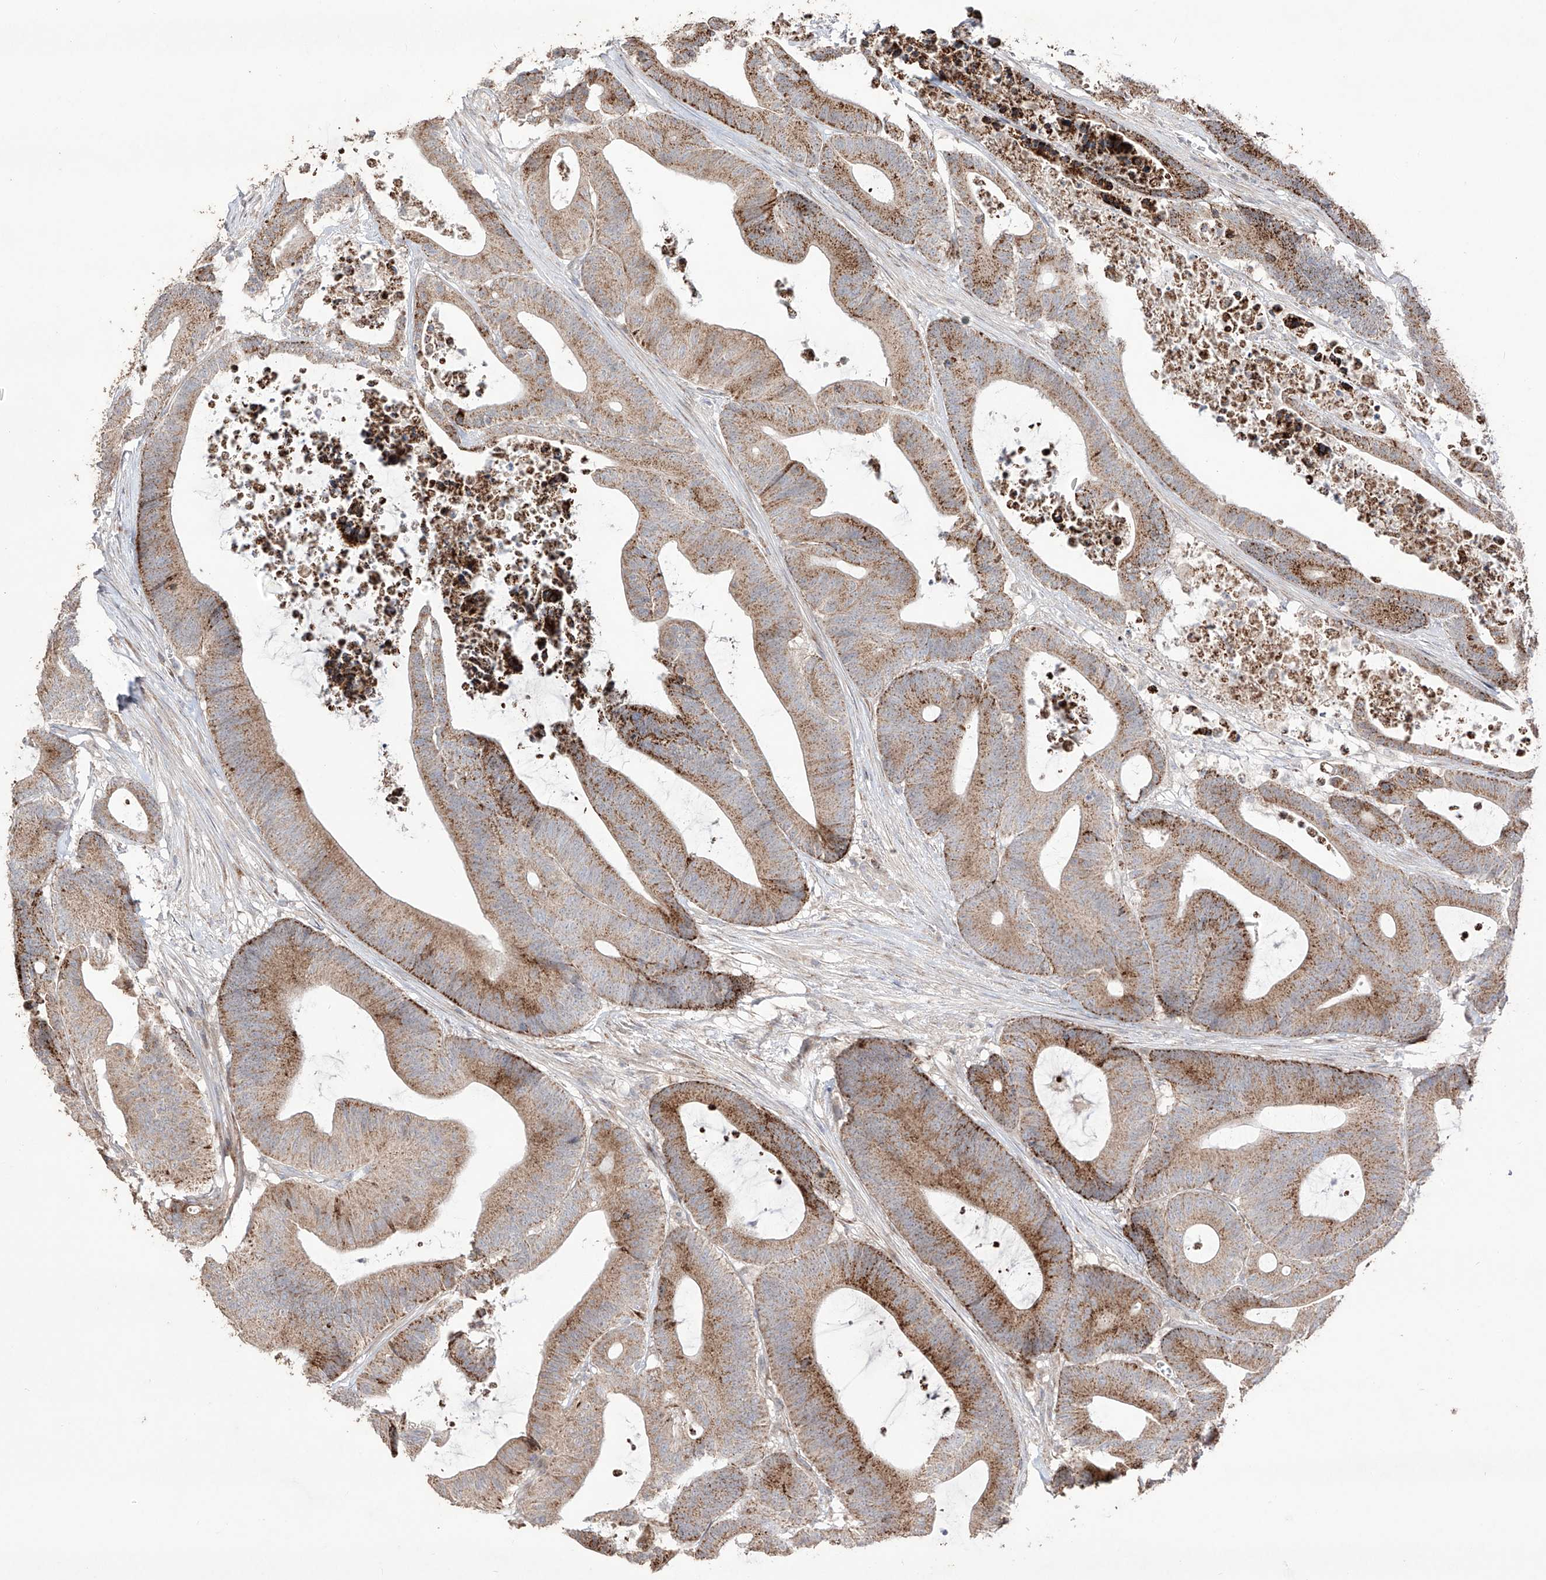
{"staining": {"intensity": "moderate", "quantity": ">75%", "location": "cytoplasmic/membranous"}, "tissue": "colorectal cancer", "cell_type": "Tumor cells", "image_type": "cancer", "snomed": [{"axis": "morphology", "description": "Adenocarcinoma, NOS"}, {"axis": "topography", "description": "Colon"}], "caption": "There is medium levels of moderate cytoplasmic/membranous staining in tumor cells of adenocarcinoma (colorectal), as demonstrated by immunohistochemical staining (brown color).", "gene": "YKT6", "patient": {"sex": "female", "age": 84}}